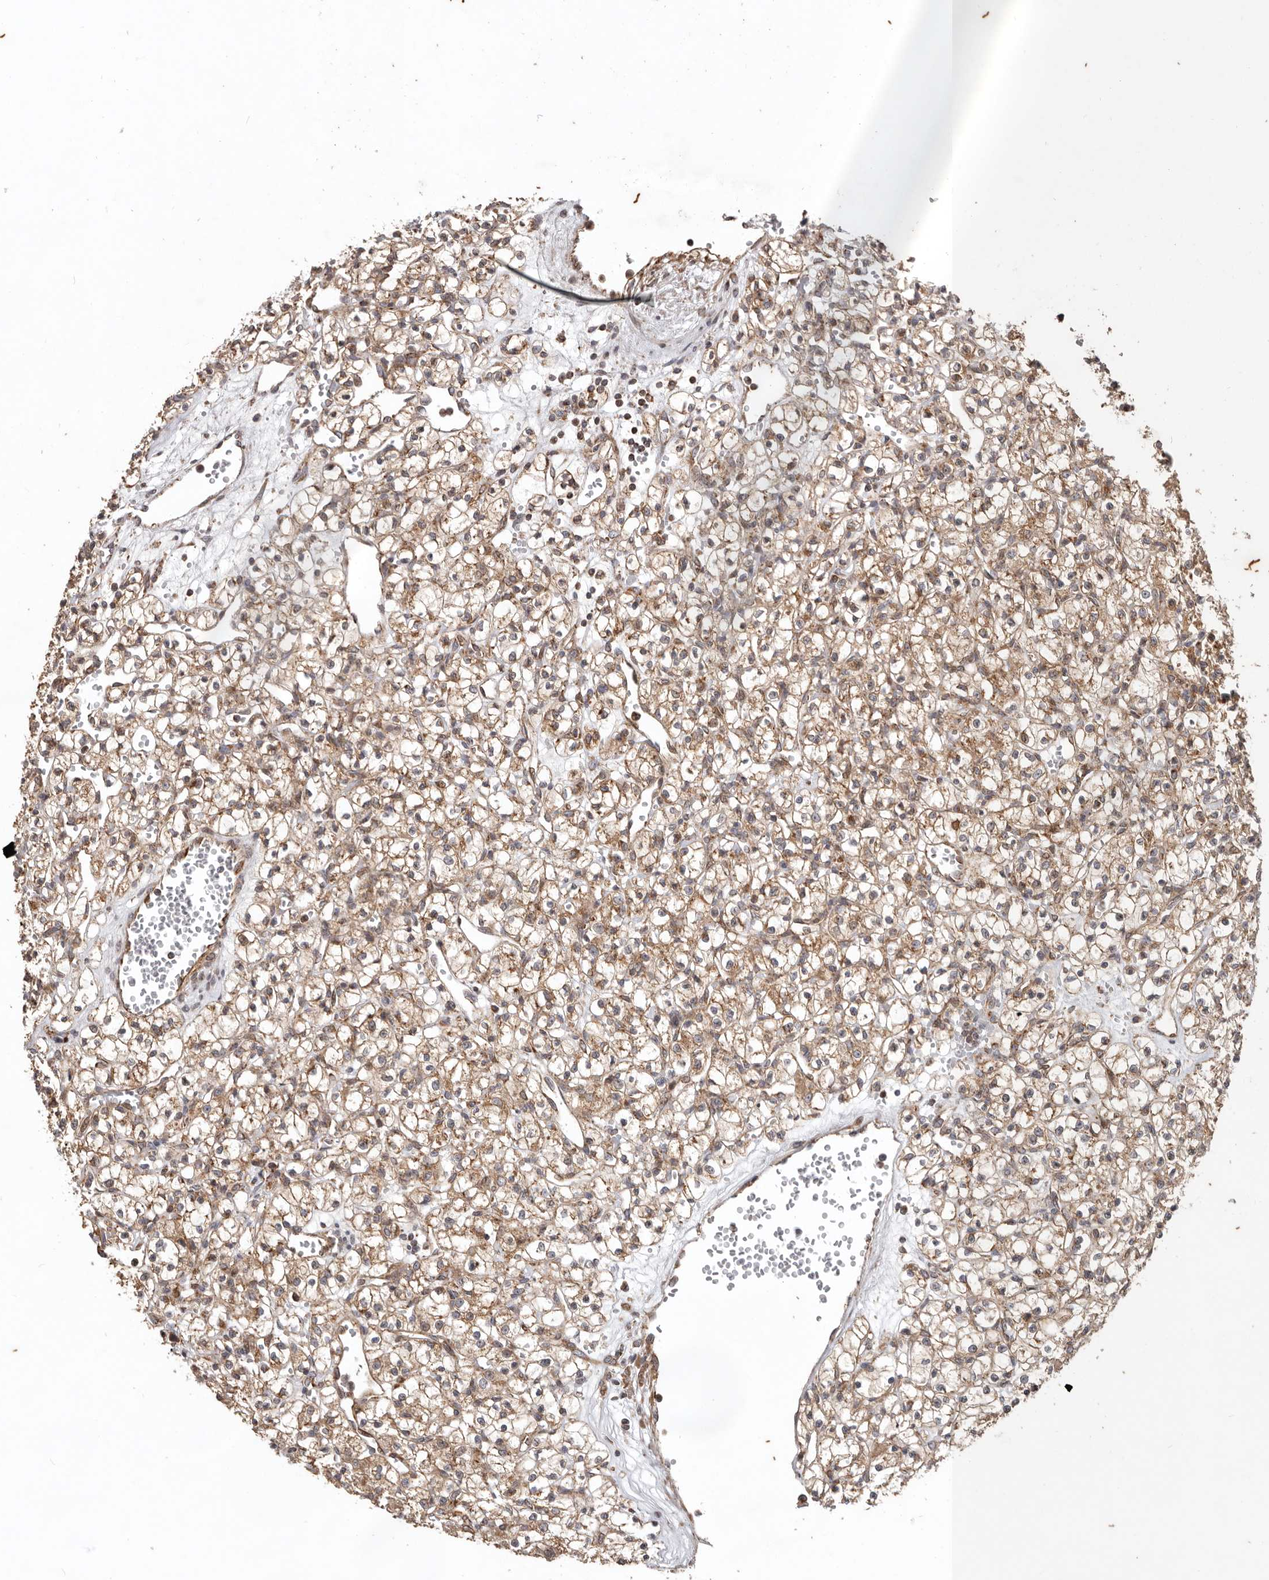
{"staining": {"intensity": "moderate", "quantity": ">75%", "location": "cytoplasmic/membranous"}, "tissue": "renal cancer", "cell_type": "Tumor cells", "image_type": "cancer", "snomed": [{"axis": "morphology", "description": "Adenocarcinoma, NOS"}, {"axis": "topography", "description": "Kidney"}], "caption": "Human renal cancer stained with a brown dye displays moderate cytoplasmic/membranous positive positivity in about >75% of tumor cells.", "gene": "MRPS10", "patient": {"sex": "female", "age": 59}}